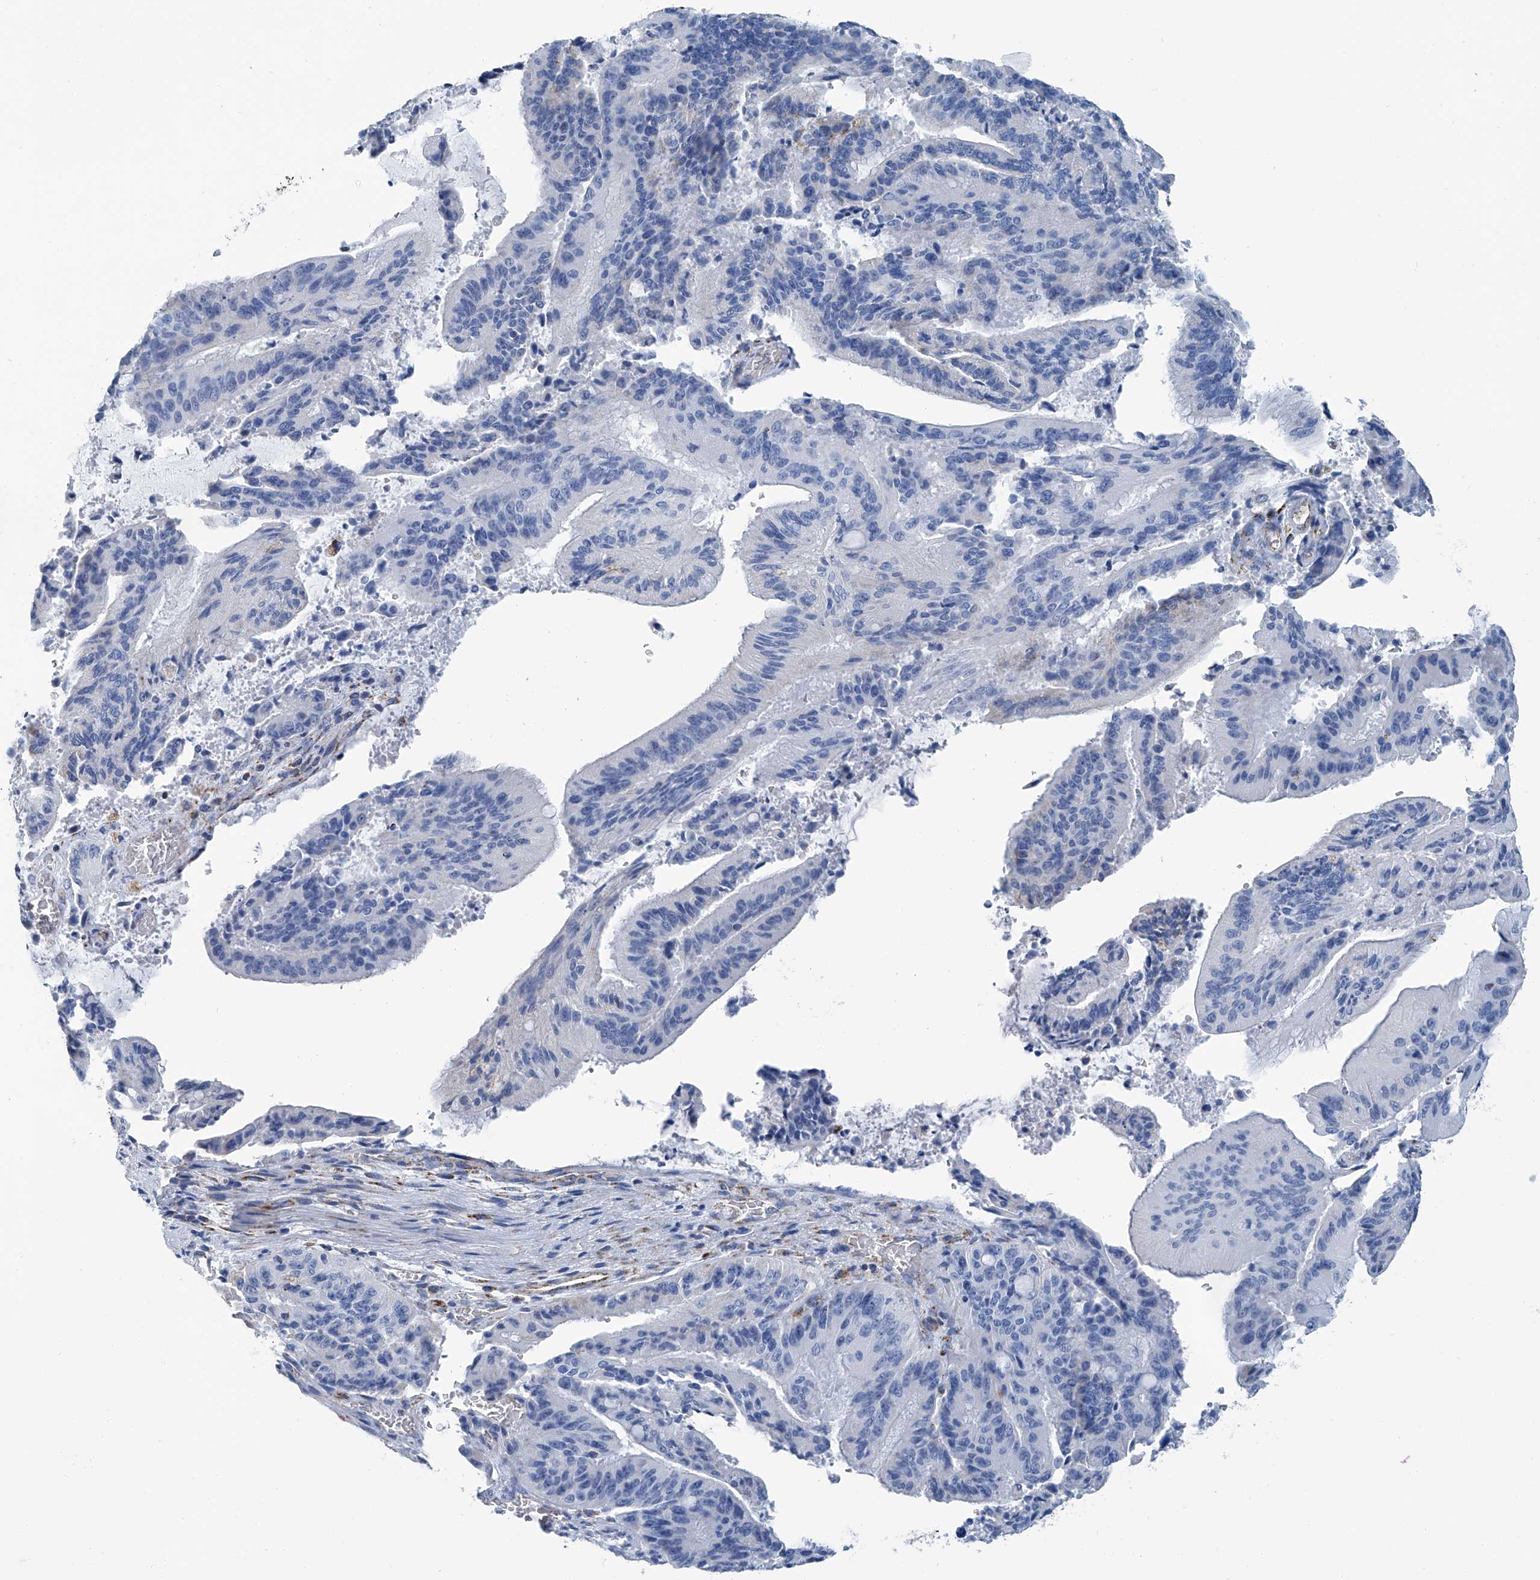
{"staining": {"intensity": "negative", "quantity": "none", "location": "none"}, "tissue": "liver cancer", "cell_type": "Tumor cells", "image_type": "cancer", "snomed": [{"axis": "morphology", "description": "Normal tissue, NOS"}, {"axis": "morphology", "description": "Cholangiocarcinoma"}, {"axis": "topography", "description": "Liver"}, {"axis": "topography", "description": "Peripheral nerve tissue"}], "caption": "Micrograph shows no significant protein staining in tumor cells of cholangiocarcinoma (liver).", "gene": "MT-ND1", "patient": {"sex": "female", "age": 73}}